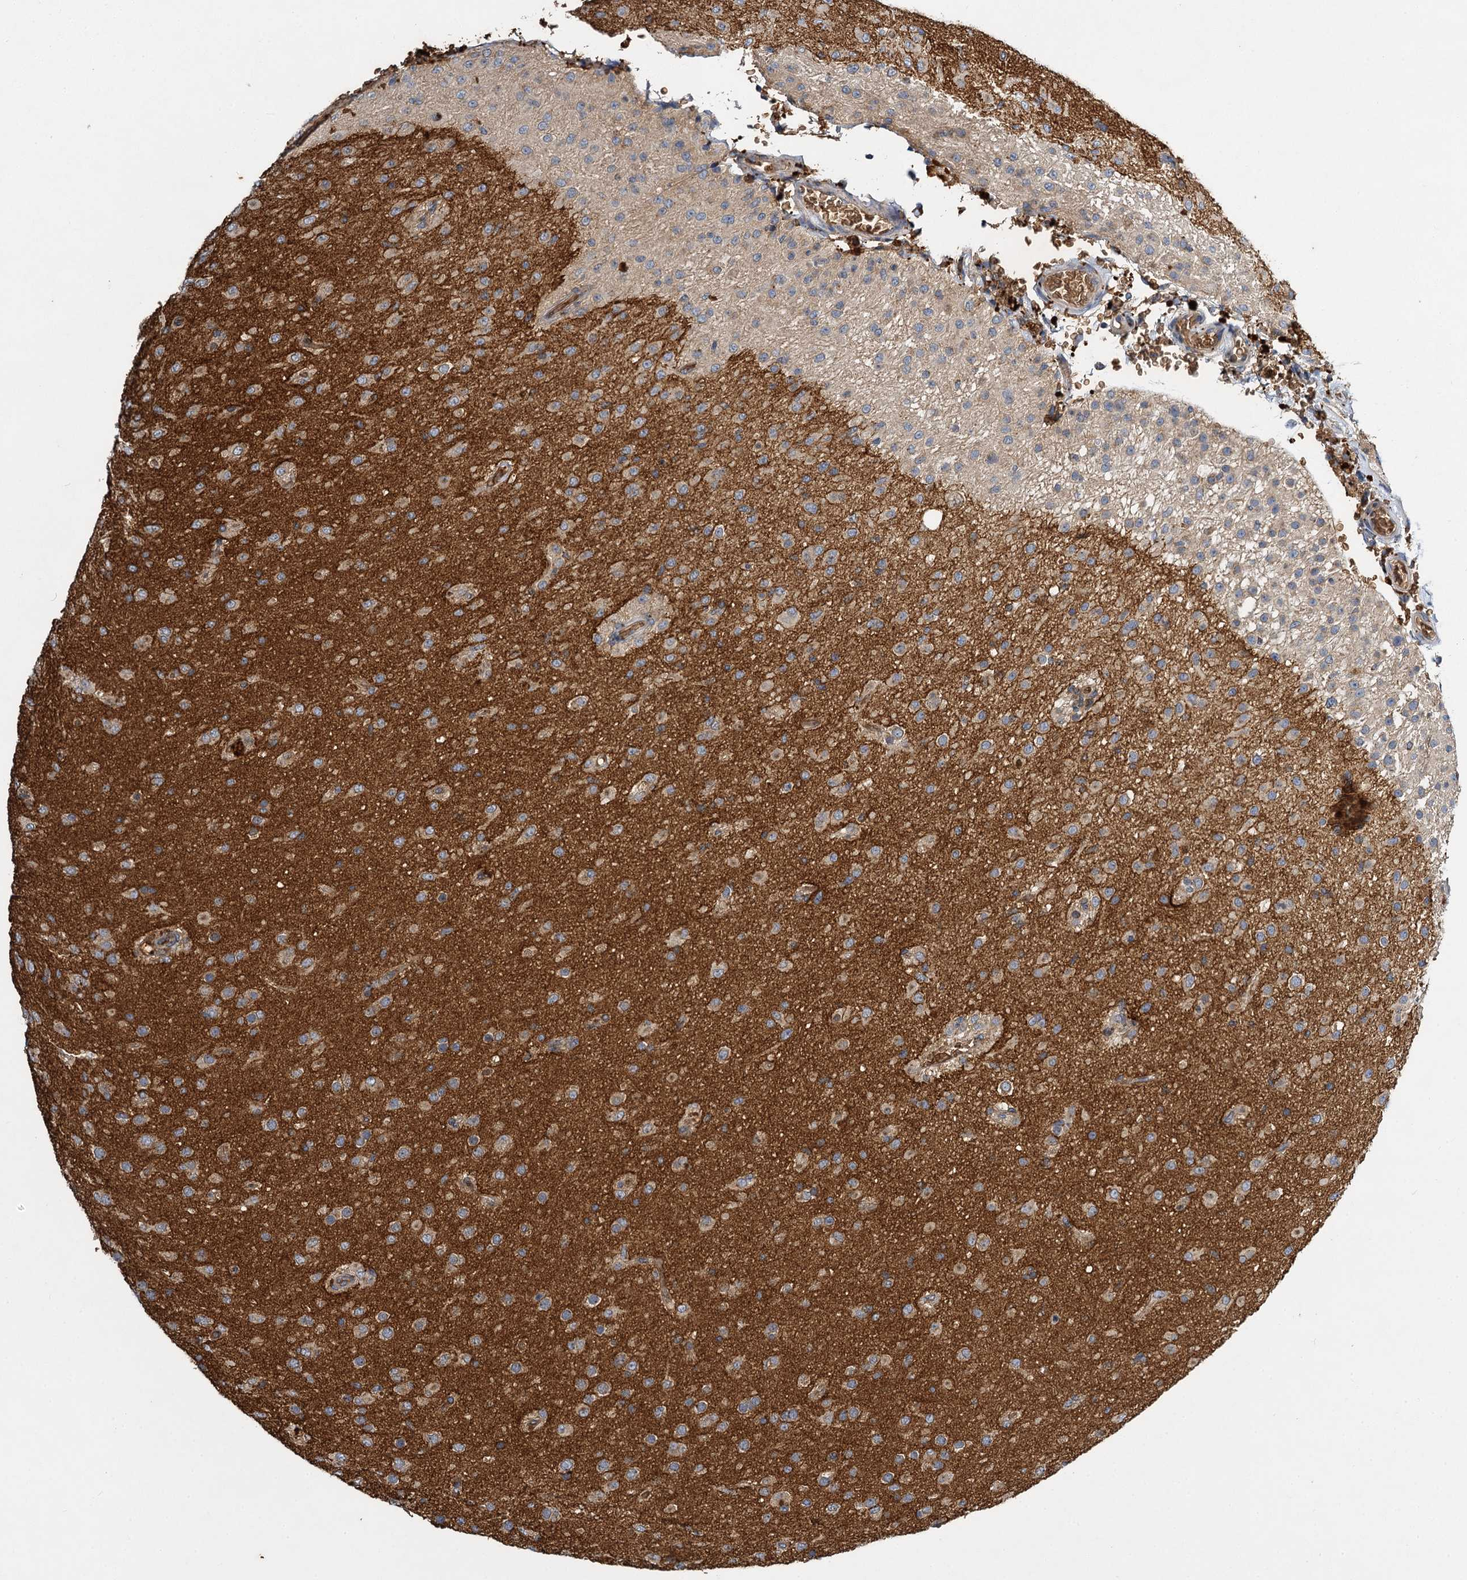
{"staining": {"intensity": "weak", "quantity": ">75%", "location": "cytoplasmic/membranous"}, "tissue": "glioma", "cell_type": "Tumor cells", "image_type": "cancer", "snomed": [{"axis": "morphology", "description": "Glioma, malignant, Low grade"}, {"axis": "topography", "description": "Brain"}], "caption": "Protein expression analysis of malignant glioma (low-grade) exhibits weak cytoplasmic/membranous expression in approximately >75% of tumor cells.", "gene": "BCS1L", "patient": {"sex": "male", "age": 65}}